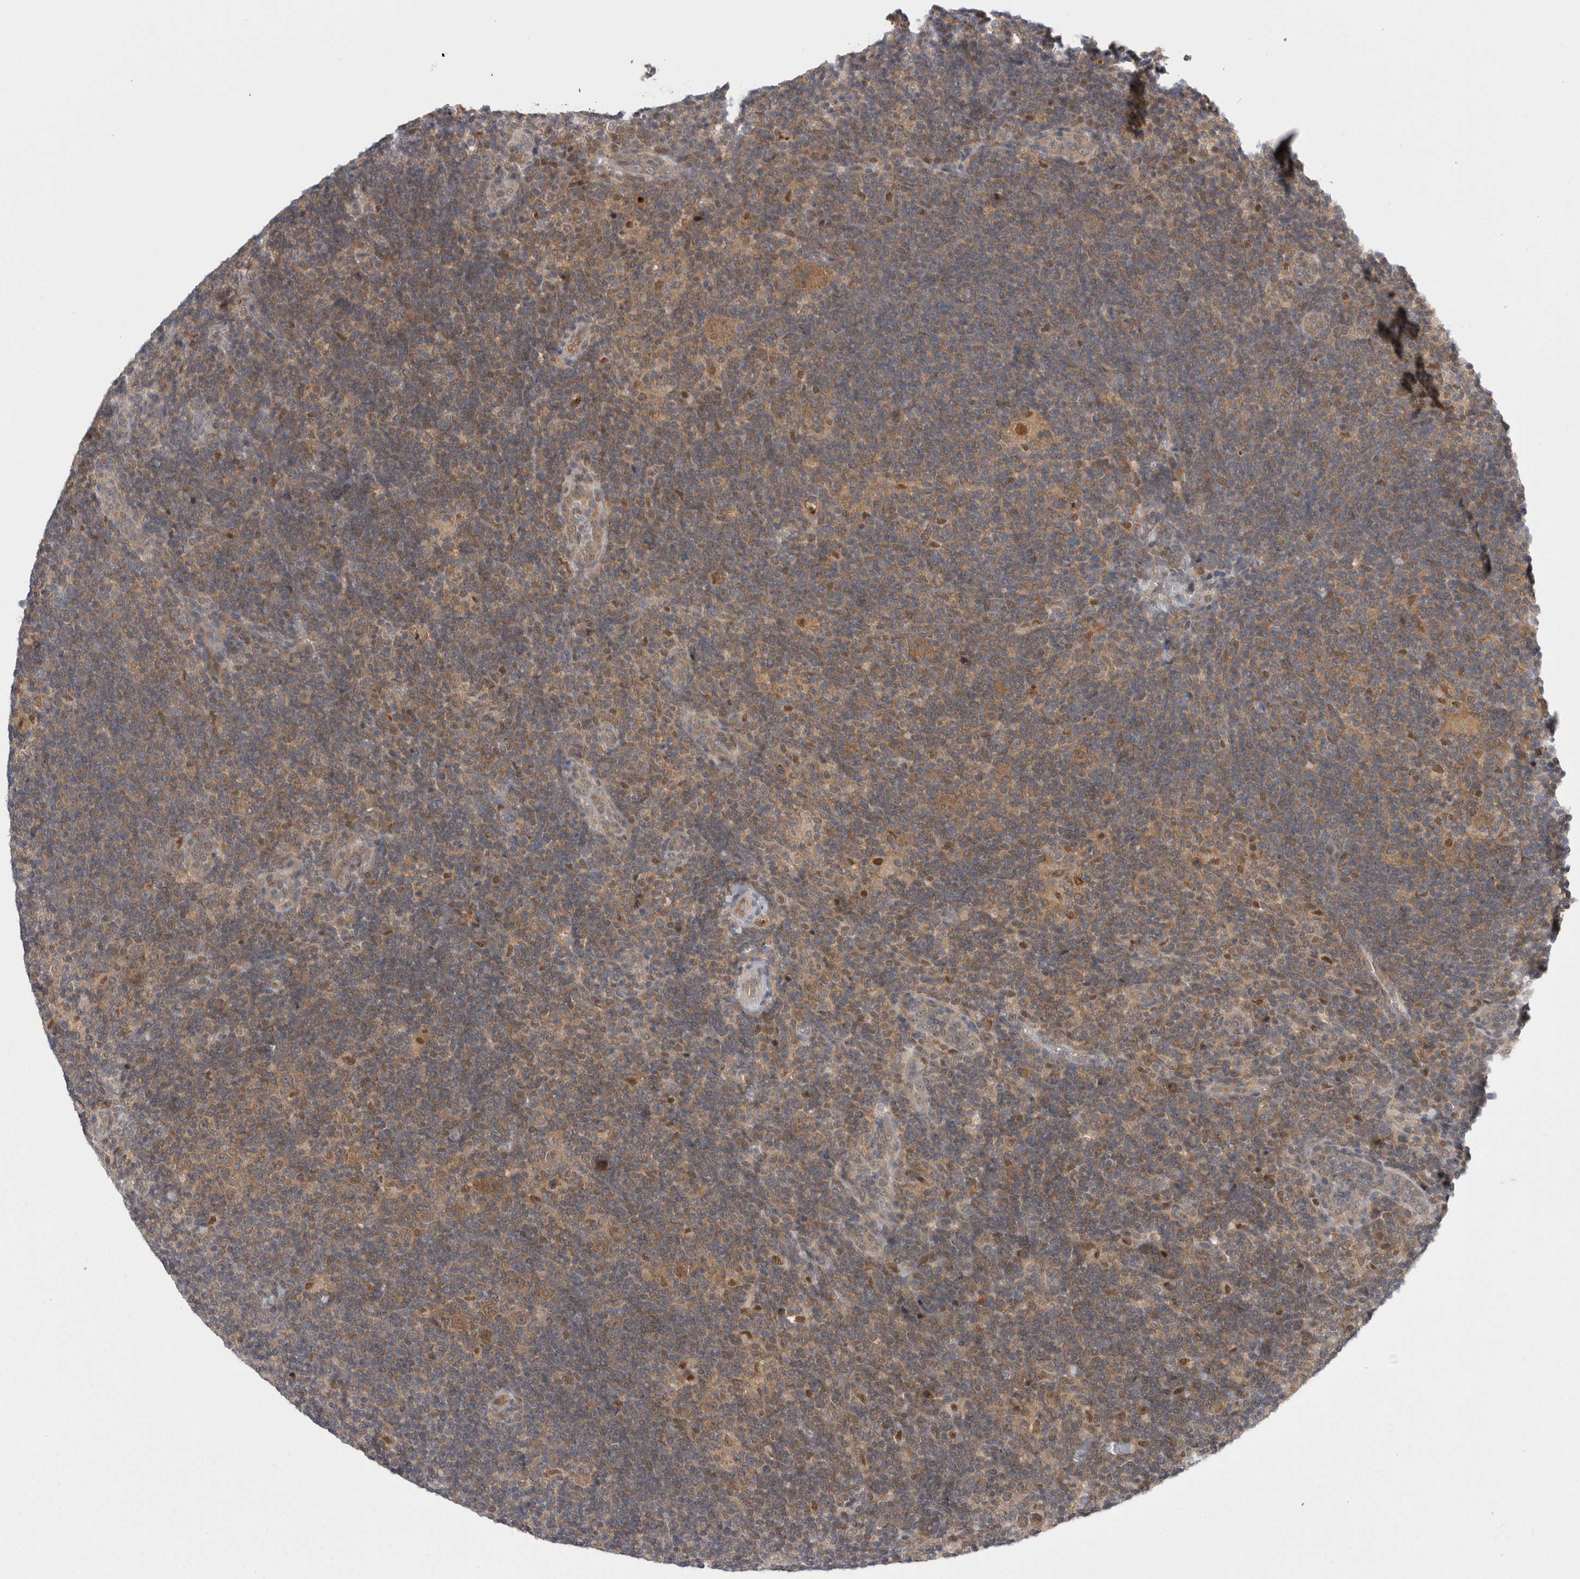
{"staining": {"intensity": "moderate", "quantity": ">75%", "location": "cytoplasmic/membranous"}, "tissue": "lymphoma", "cell_type": "Tumor cells", "image_type": "cancer", "snomed": [{"axis": "morphology", "description": "Hodgkin's disease, NOS"}, {"axis": "topography", "description": "Lymph node"}], "caption": "High-power microscopy captured an immunohistochemistry (IHC) histopathology image of Hodgkin's disease, revealing moderate cytoplasmic/membranous staining in approximately >75% of tumor cells.", "gene": "PSMB2", "patient": {"sex": "female", "age": 57}}